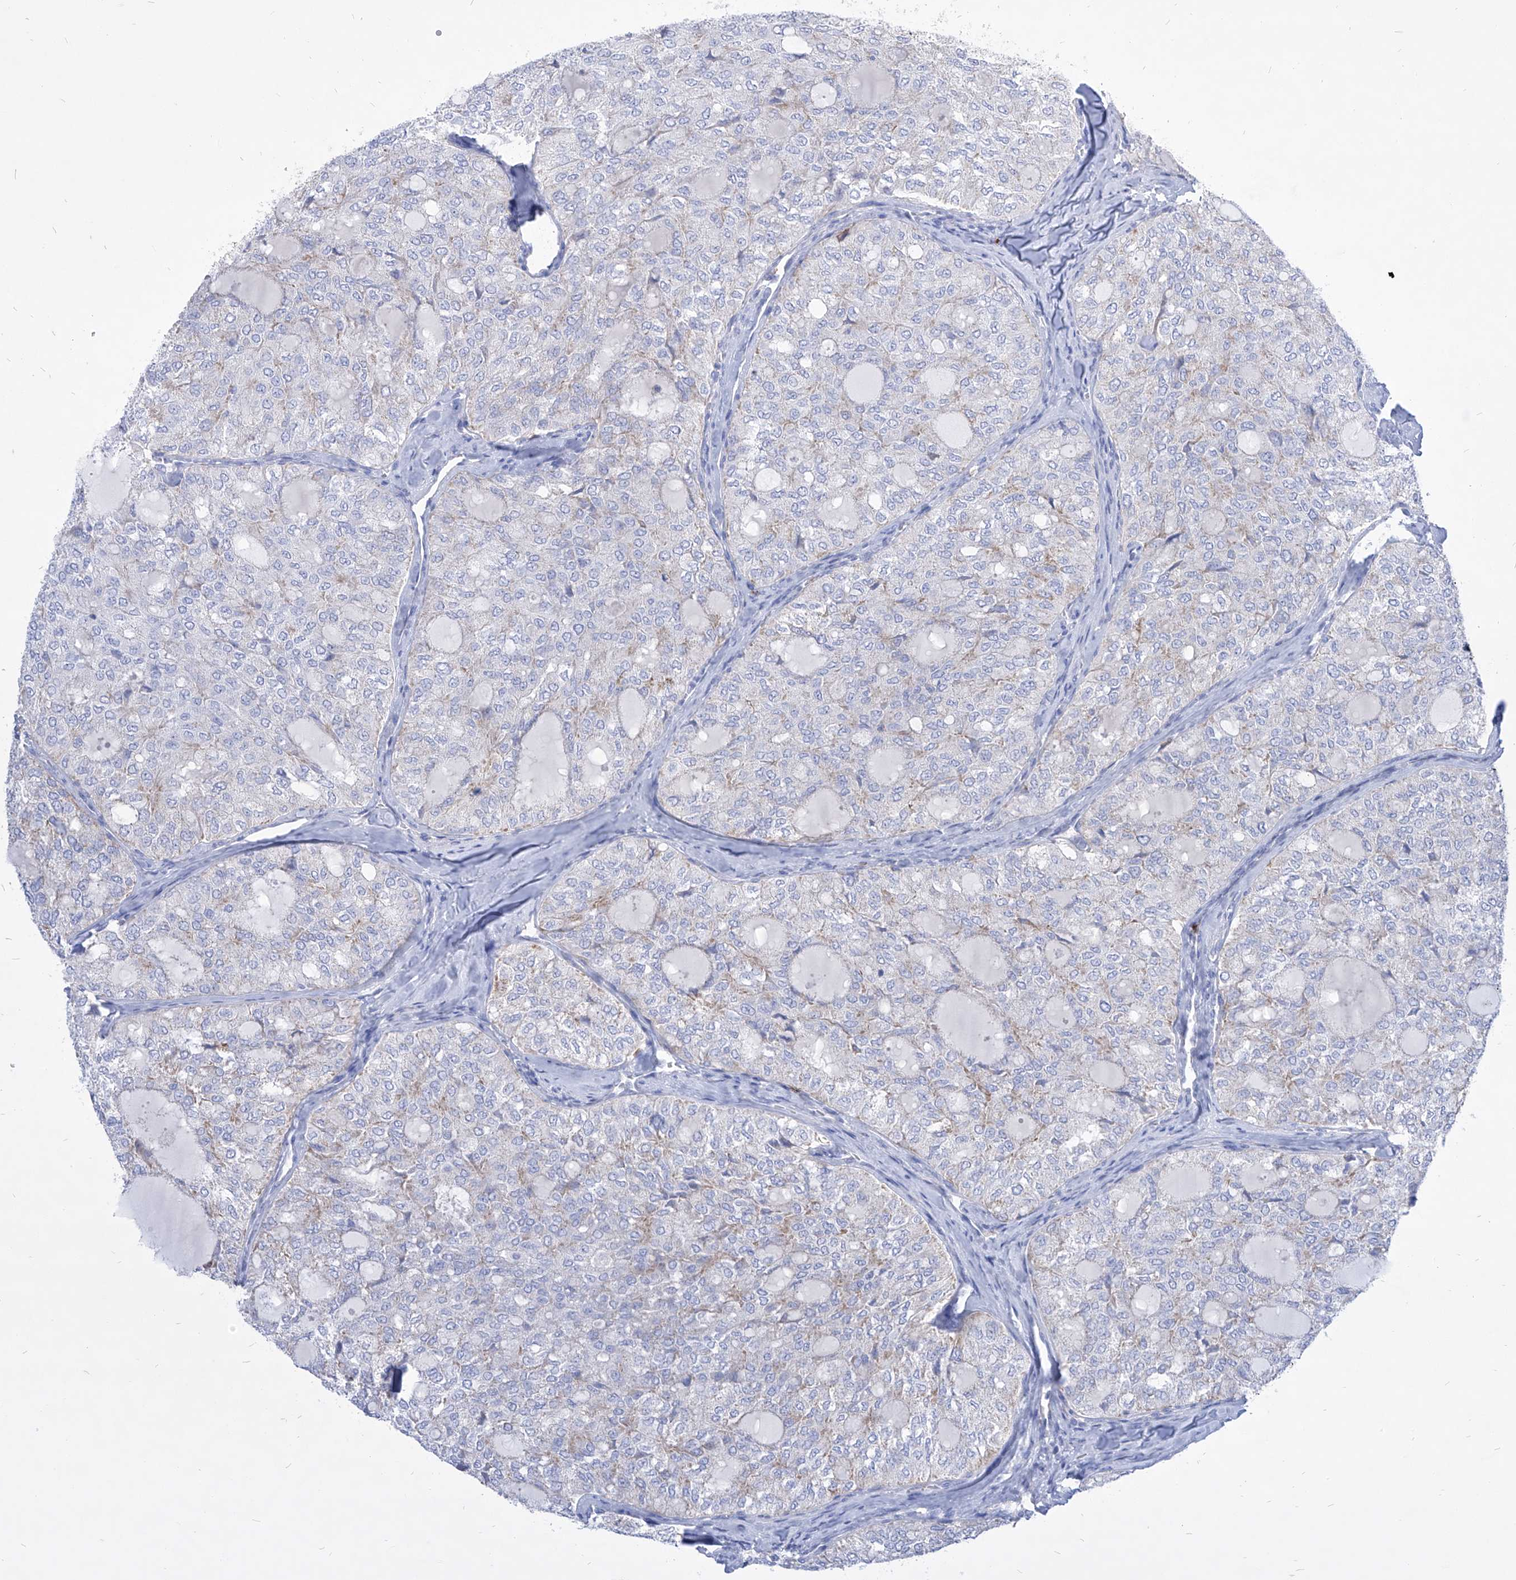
{"staining": {"intensity": "negative", "quantity": "none", "location": "none"}, "tissue": "thyroid cancer", "cell_type": "Tumor cells", "image_type": "cancer", "snomed": [{"axis": "morphology", "description": "Follicular adenoma carcinoma, NOS"}, {"axis": "topography", "description": "Thyroid gland"}], "caption": "Immunohistochemistry (IHC) image of neoplastic tissue: thyroid follicular adenoma carcinoma stained with DAB exhibits no significant protein staining in tumor cells.", "gene": "COQ3", "patient": {"sex": "male", "age": 75}}